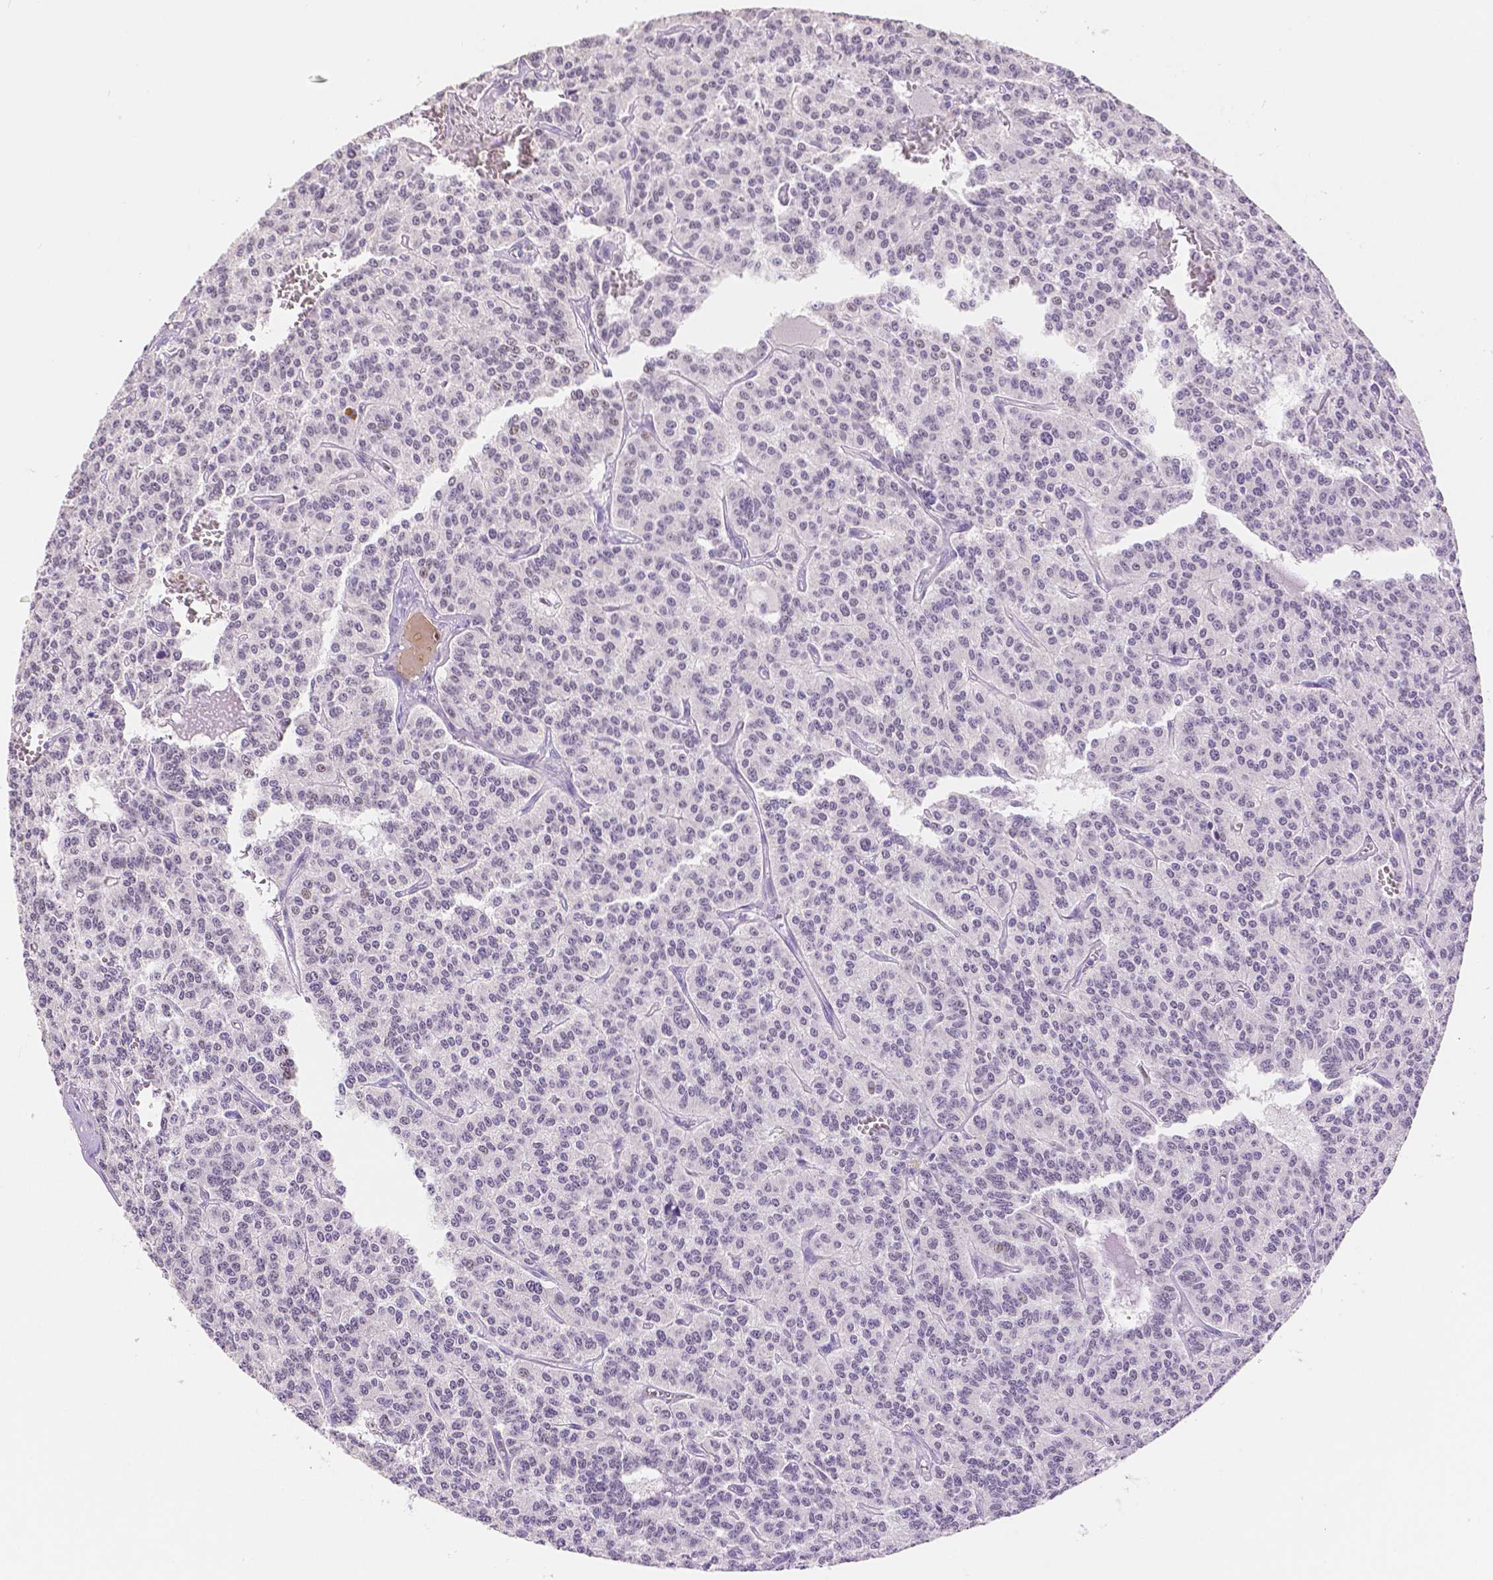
{"staining": {"intensity": "weak", "quantity": "<25%", "location": "nuclear"}, "tissue": "carcinoid", "cell_type": "Tumor cells", "image_type": "cancer", "snomed": [{"axis": "morphology", "description": "Carcinoid, malignant, NOS"}, {"axis": "topography", "description": "Lung"}], "caption": "Immunohistochemistry of carcinoid (malignant) demonstrates no staining in tumor cells. The staining was performed using DAB (3,3'-diaminobenzidine) to visualize the protein expression in brown, while the nuclei were stained in blue with hematoxylin (Magnification: 20x).", "gene": "HNF1B", "patient": {"sex": "female", "age": 71}}